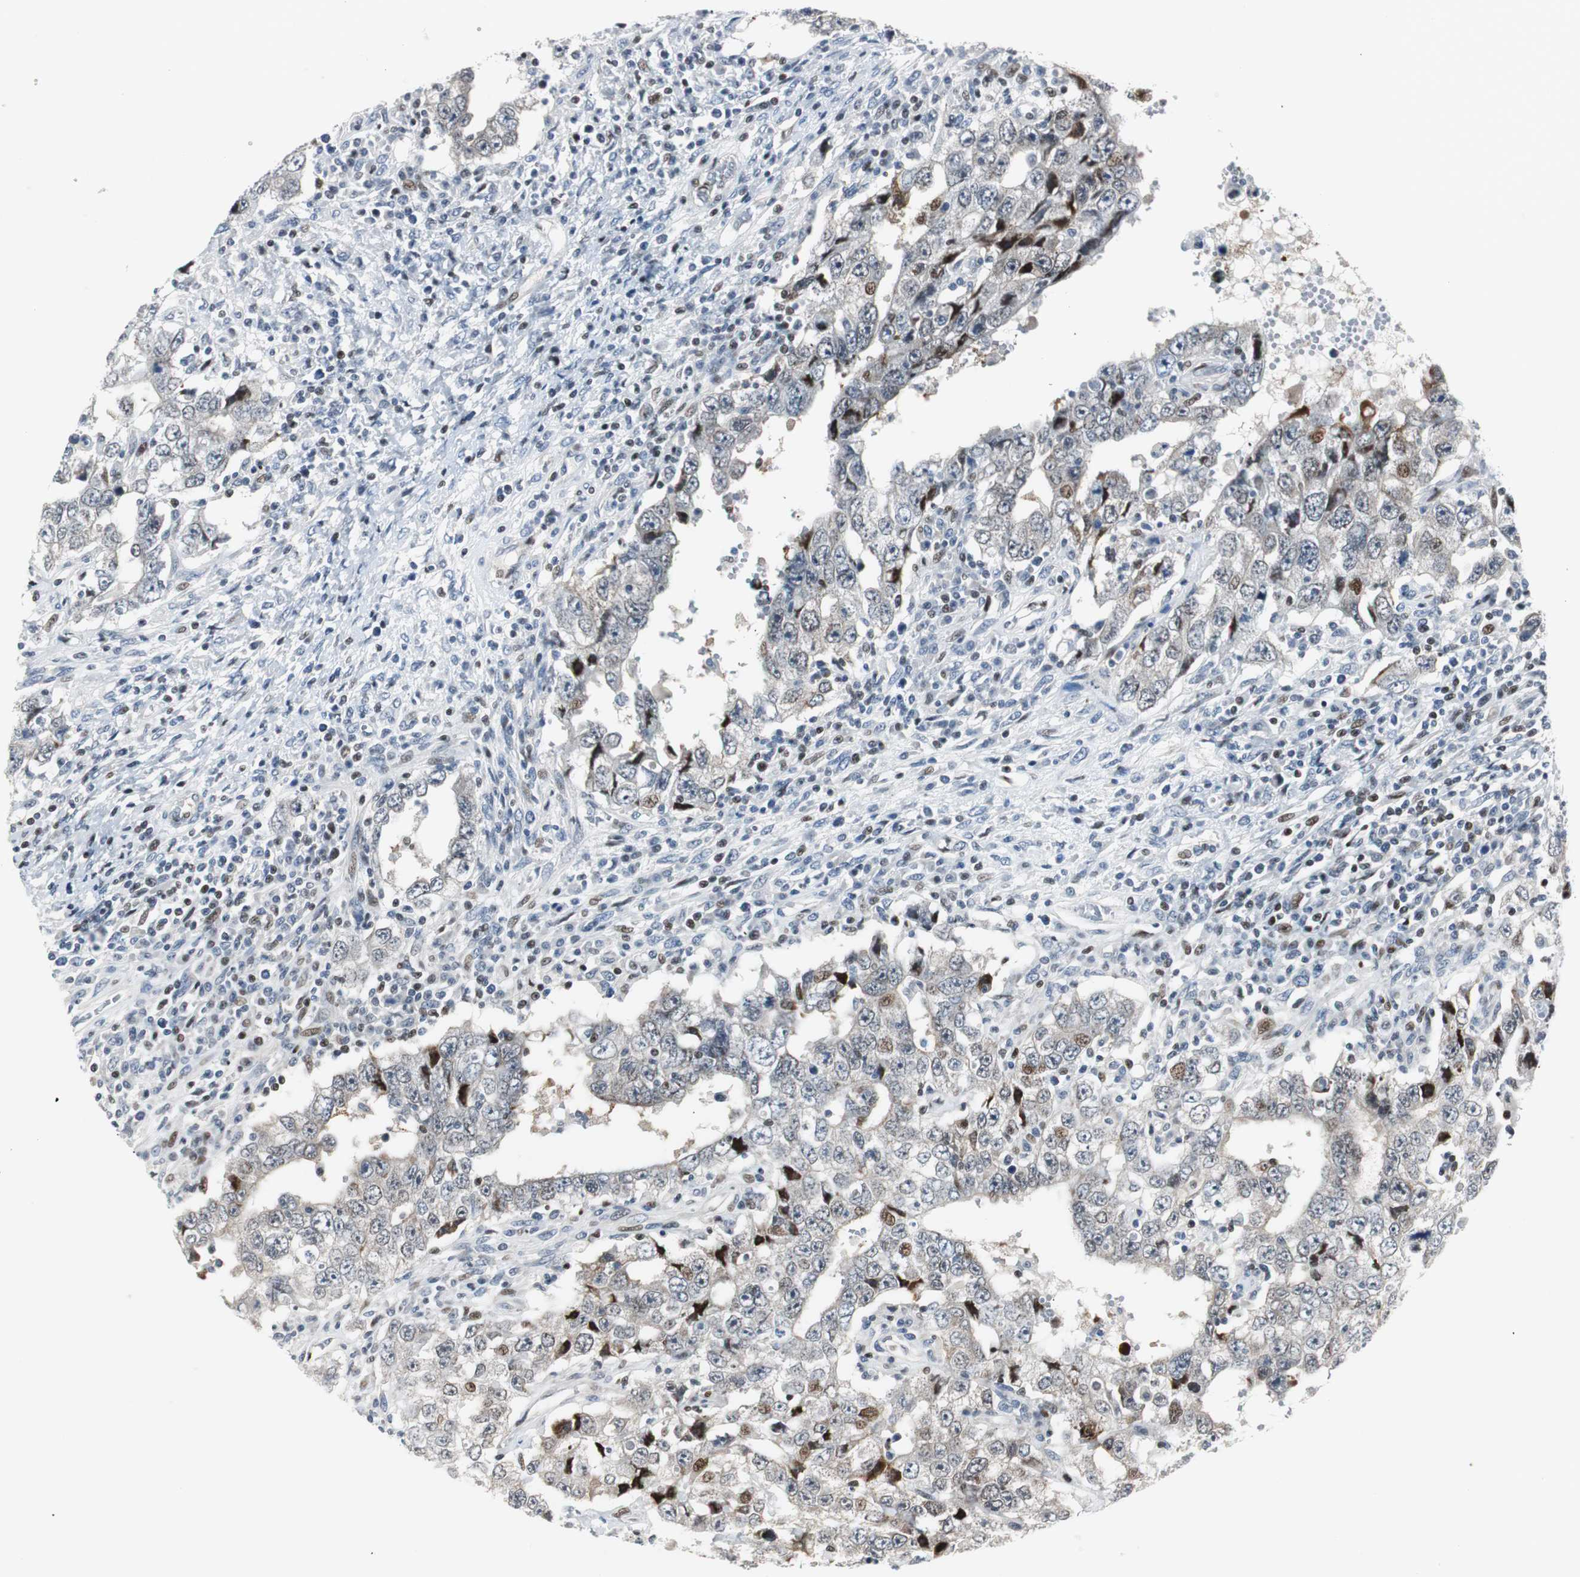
{"staining": {"intensity": "weak", "quantity": "<25%", "location": "nuclear"}, "tissue": "testis cancer", "cell_type": "Tumor cells", "image_type": "cancer", "snomed": [{"axis": "morphology", "description": "Carcinoma, Embryonal, NOS"}, {"axis": "topography", "description": "Testis"}], "caption": "Tumor cells are negative for brown protein staining in testis cancer. Brightfield microscopy of immunohistochemistry stained with DAB (brown) and hematoxylin (blue), captured at high magnification.", "gene": "RAD1", "patient": {"sex": "male", "age": 26}}